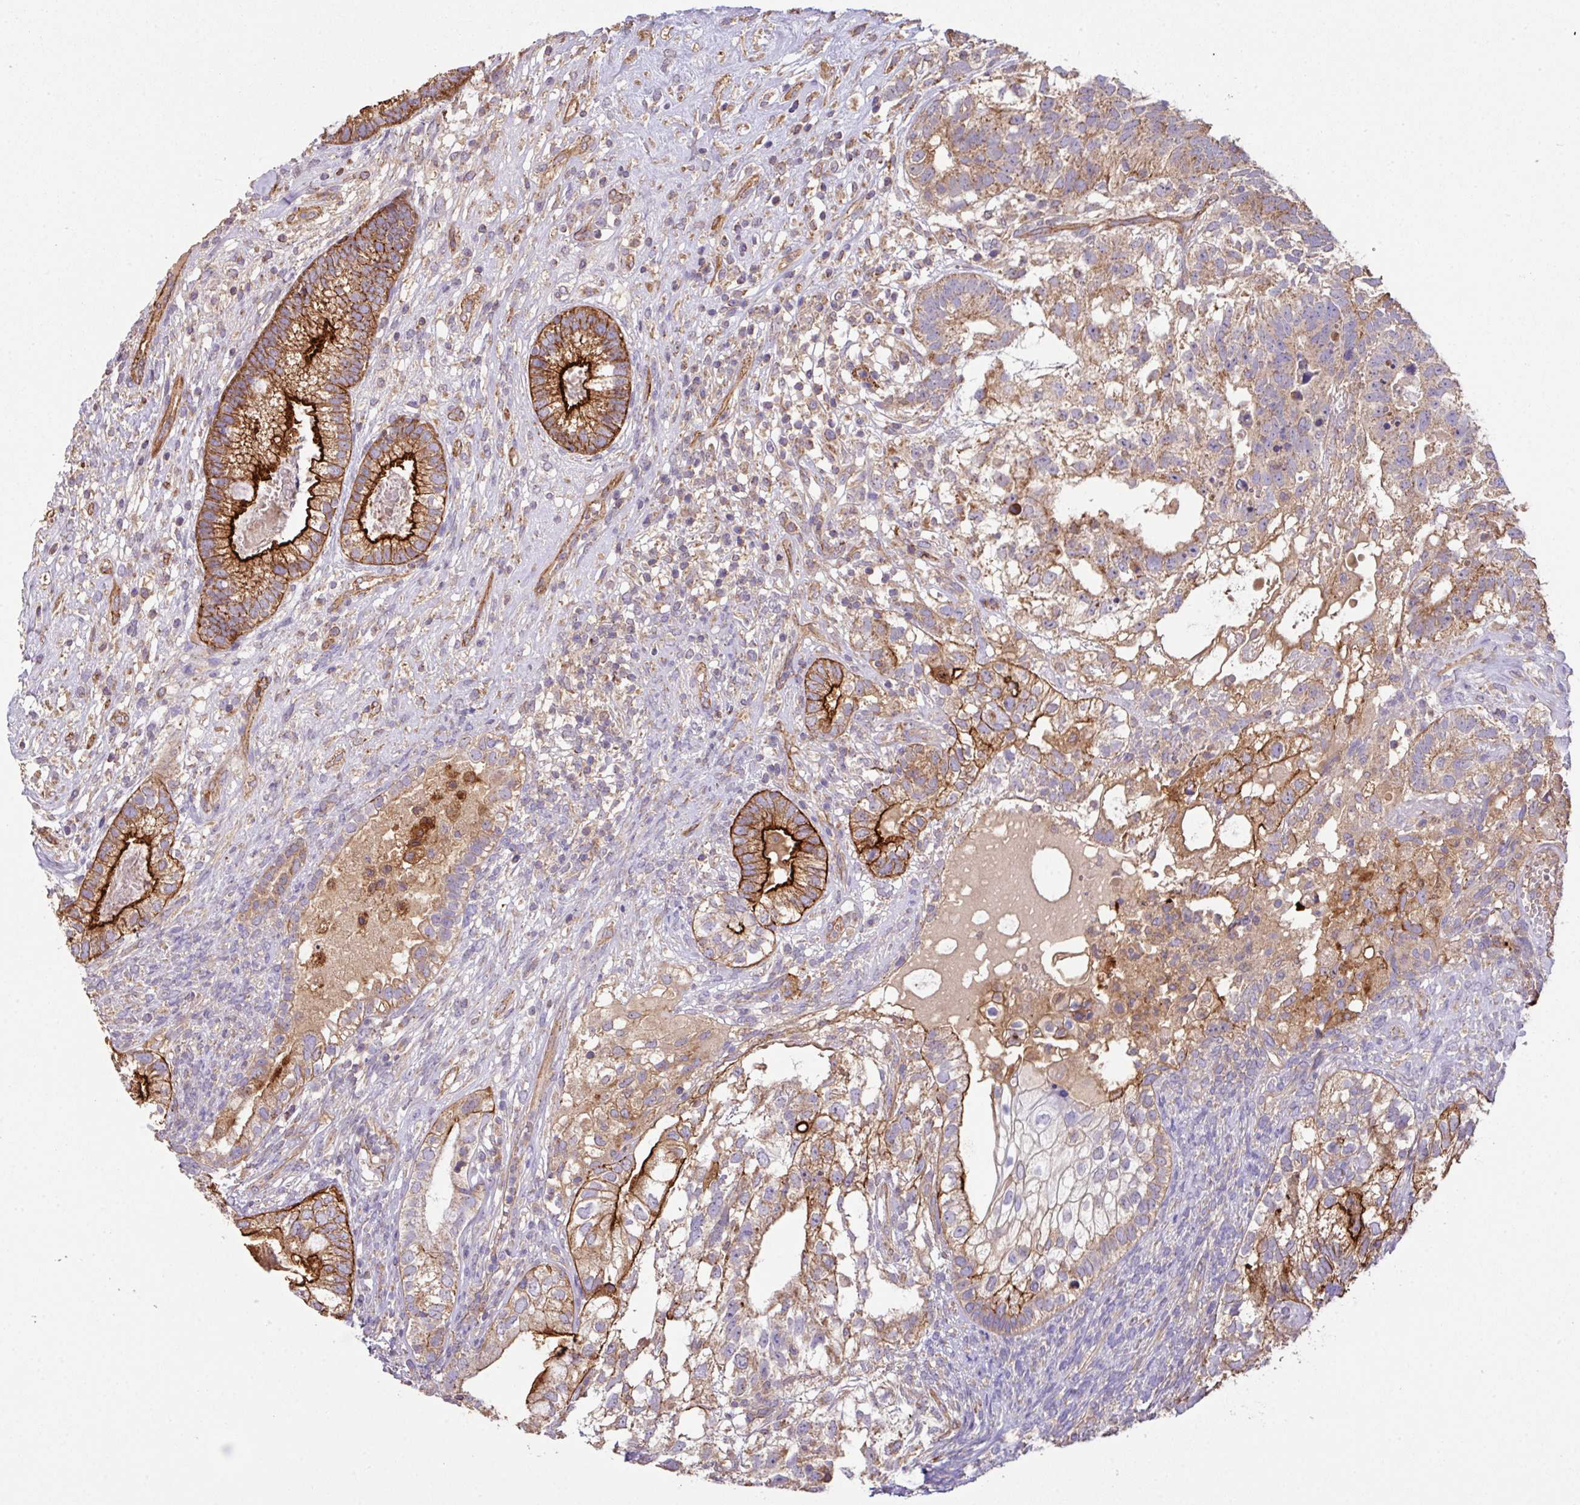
{"staining": {"intensity": "strong", "quantity": ">75%", "location": "cytoplasmic/membranous"}, "tissue": "testis cancer", "cell_type": "Tumor cells", "image_type": "cancer", "snomed": [{"axis": "morphology", "description": "Seminoma, NOS"}, {"axis": "morphology", "description": "Carcinoma, Embryonal, NOS"}, {"axis": "topography", "description": "Testis"}], "caption": "There is high levels of strong cytoplasmic/membranous staining in tumor cells of testis cancer, as demonstrated by immunohistochemical staining (brown color).", "gene": "LRRC53", "patient": {"sex": "male", "age": 41}}